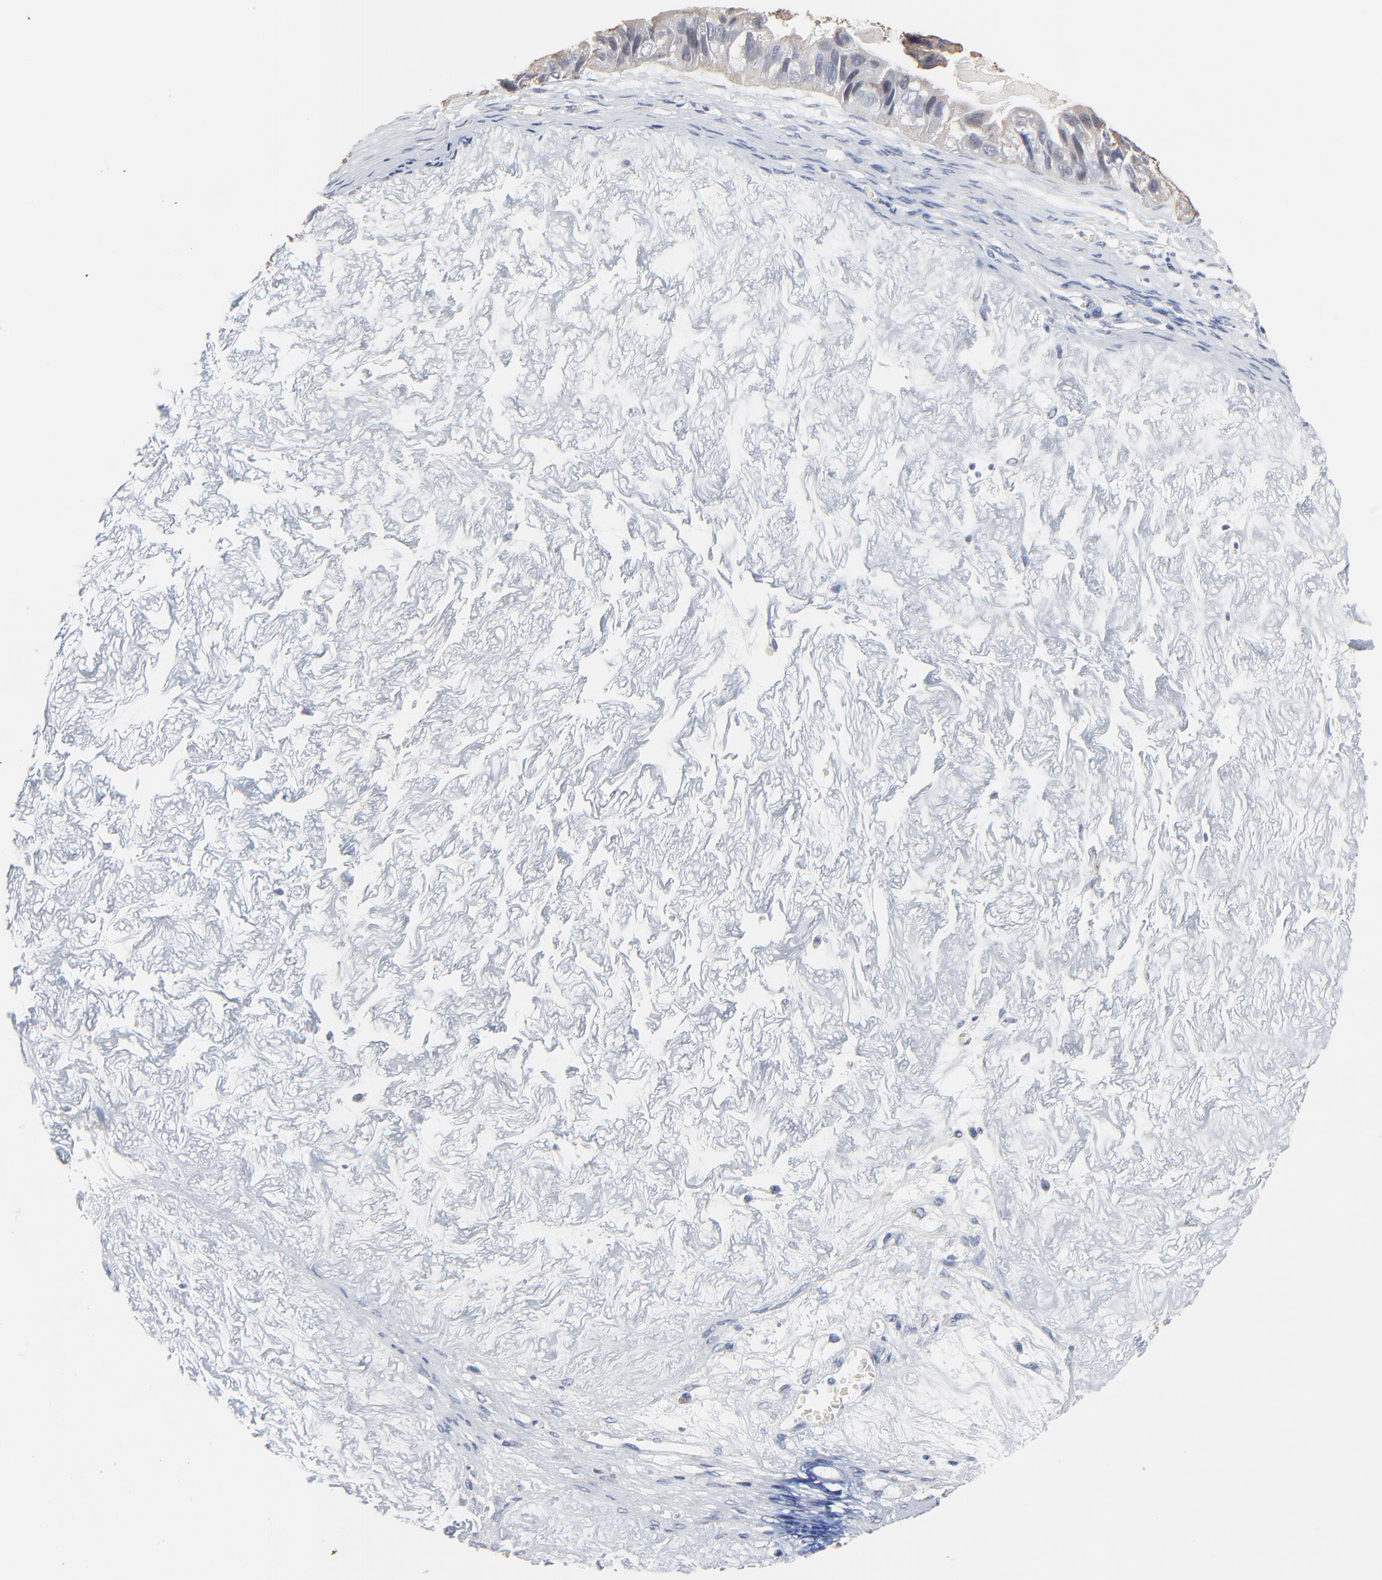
{"staining": {"intensity": "negative", "quantity": "none", "location": "none"}, "tissue": "ovarian cancer", "cell_type": "Tumor cells", "image_type": "cancer", "snomed": [{"axis": "morphology", "description": "Carcinoma, endometroid"}, {"axis": "topography", "description": "Ovary"}], "caption": "An IHC image of endometroid carcinoma (ovarian) is shown. There is no staining in tumor cells of endometroid carcinoma (ovarian).", "gene": "LNX1", "patient": {"sex": "female", "age": 85}}